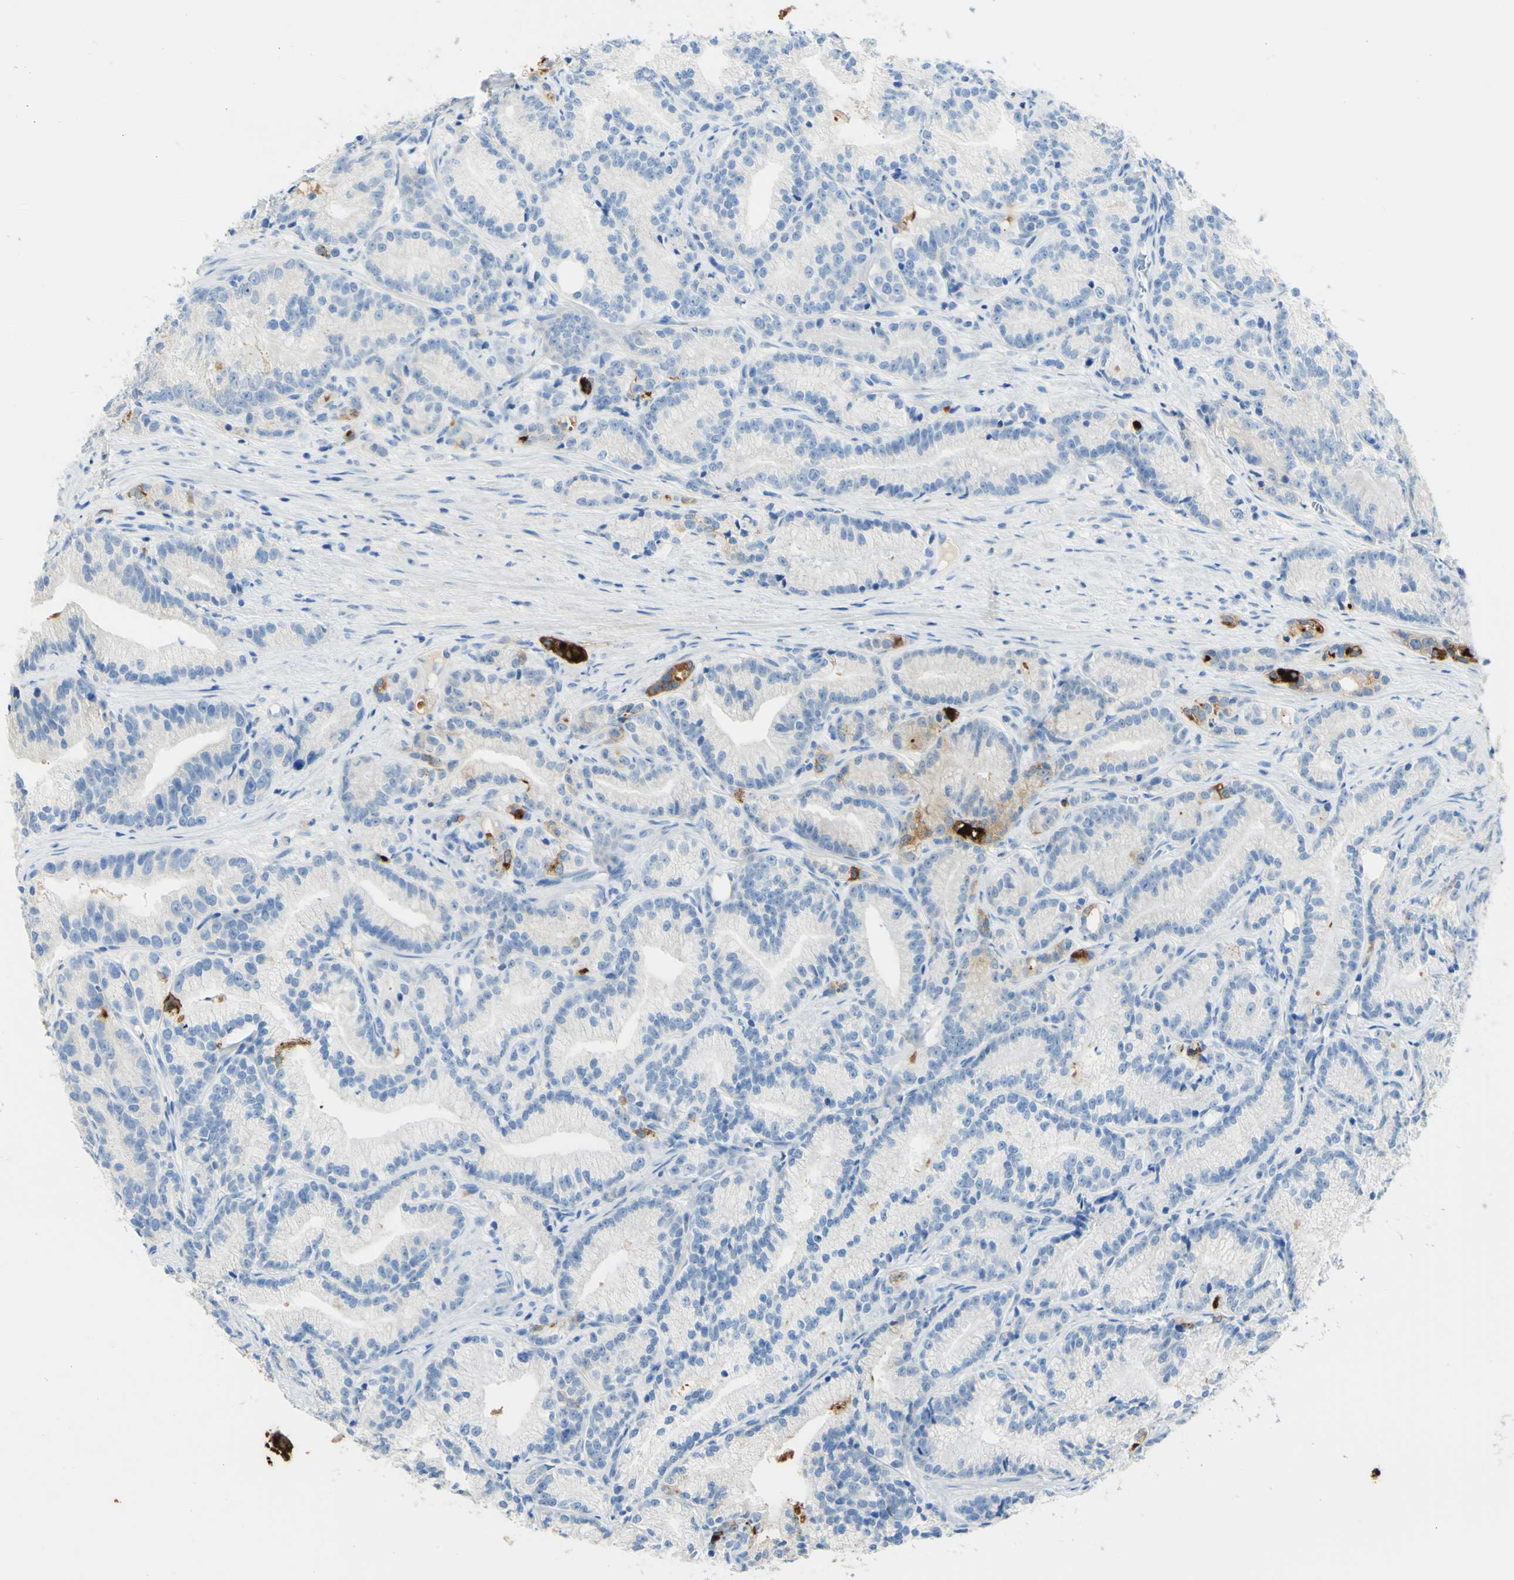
{"staining": {"intensity": "weak", "quantity": ">75%", "location": "cytoplasmic/membranous"}, "tissue": "prostate cancer", "cell_type": "Tumor cells", "image_type": "cancer", "snomed": [{"axis": "morphology", "description": "Adenocarcinoma, Low grade"}, {"axis": "topography", "description": "Prostate"}], "caption": "Human prostate cancer stained with a protein marker displays weak staining in tumor cells.", "gene": "PIGR", "patient": {"sex": "male", "age": 89}}